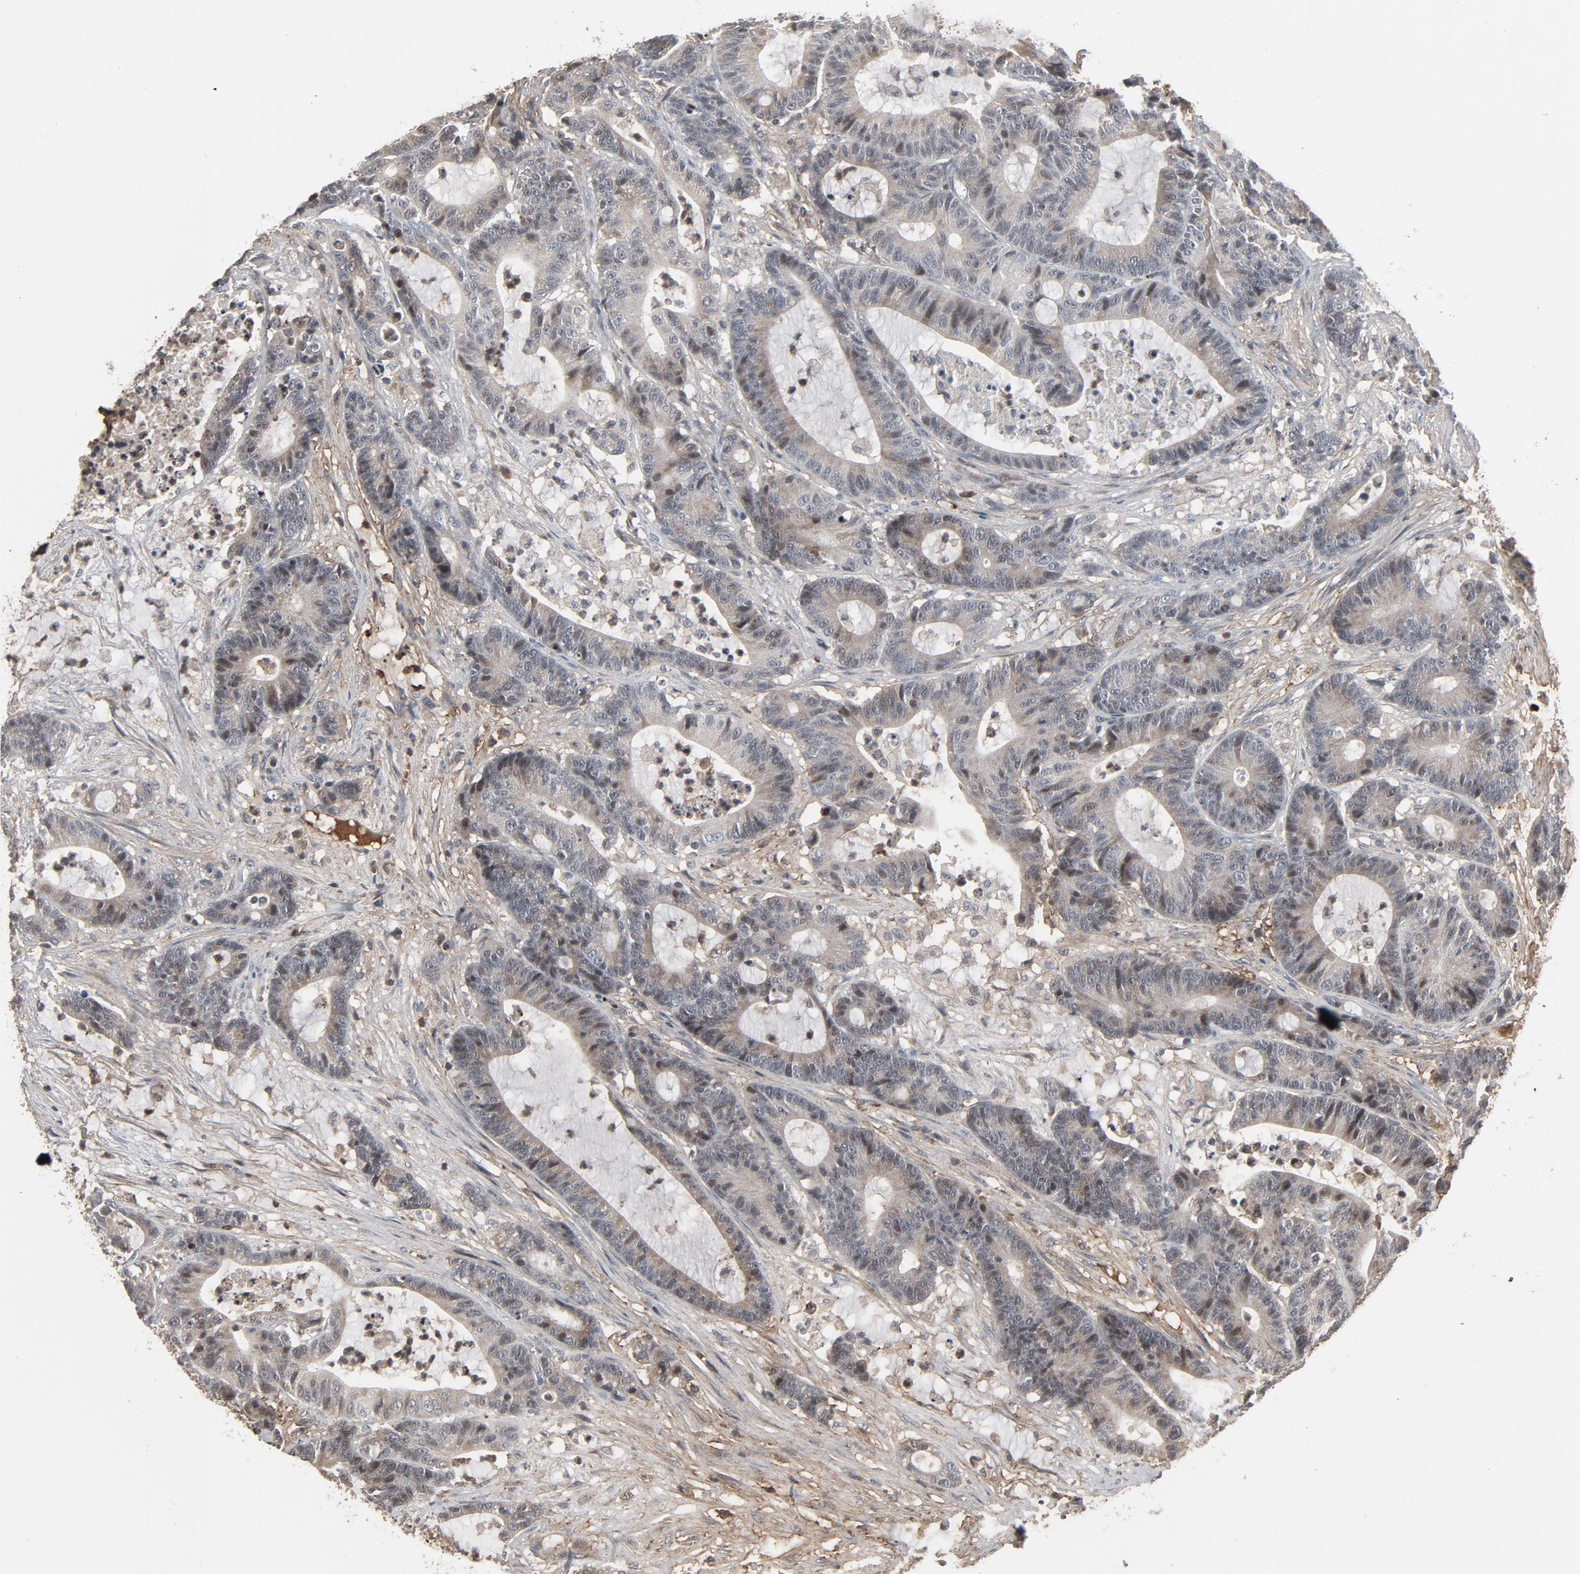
{"staining": {"intensity": "negative", "quantity": "none", "location": "none"}, "tissue": "colorectal cancer", "cell_type": "Tumor cells", "image_type": "cancer", "snomed": [{"axis": "morphology", "description": "Adenocarcinoma, NOS"}, {"axis": "topography", "description": "Colon"}], "caption": "DAB (3,3'-diaminobenzidine) immunohistochemical staining of human adenocarcinoma (colorectal) demonstrates no significant positivity in tumor cells. Brightfield microscopy of IHC stained with DAB (brown) and hematoxylin (blue), captured at high magnification.", "gene": "PDZD4", "patient": {"sex": "female", "age": 84}}